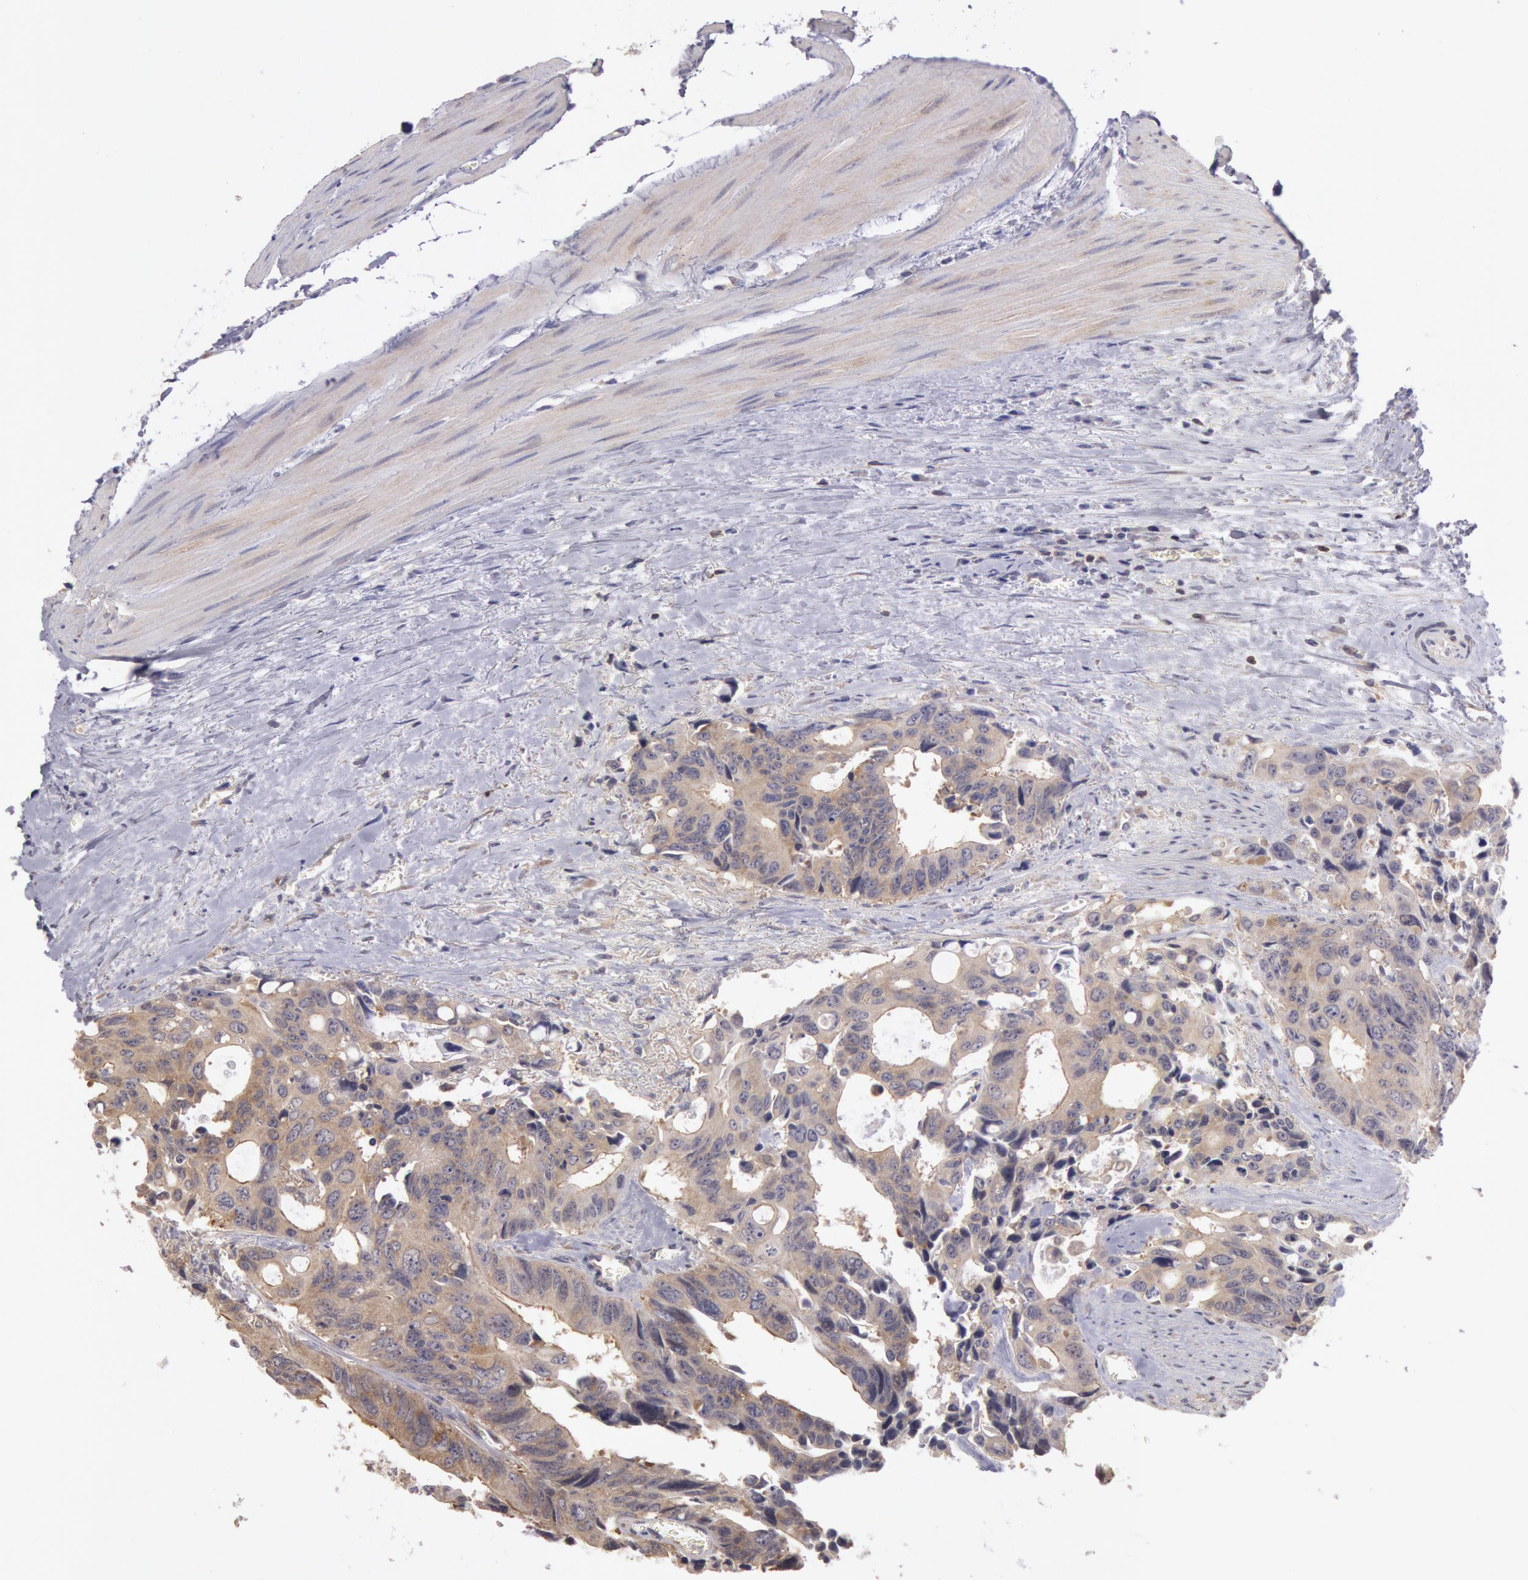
{"staining": {"intensity": "moderate", "quantity": ">75%", "location": "cytoplasmic/membranous"}, "tissue": "colorectal cancer", "cell_type": "Tumor cells", "image_type": "cancer", "snomed": [{"axis": "morphology", "description": "Adenocarcinoma, NOS"}, {"axis": "topography", "description": "Rectum"}], "caption": "About >75% of tumor cells in human colorectal adenocarcinoma reveal moderate cytoplasmic/membranous protein positivity as visualized by brown immunohistochemical staining.", "gene": "NMT2", "patient": {"sex": "male", "age": 76}}